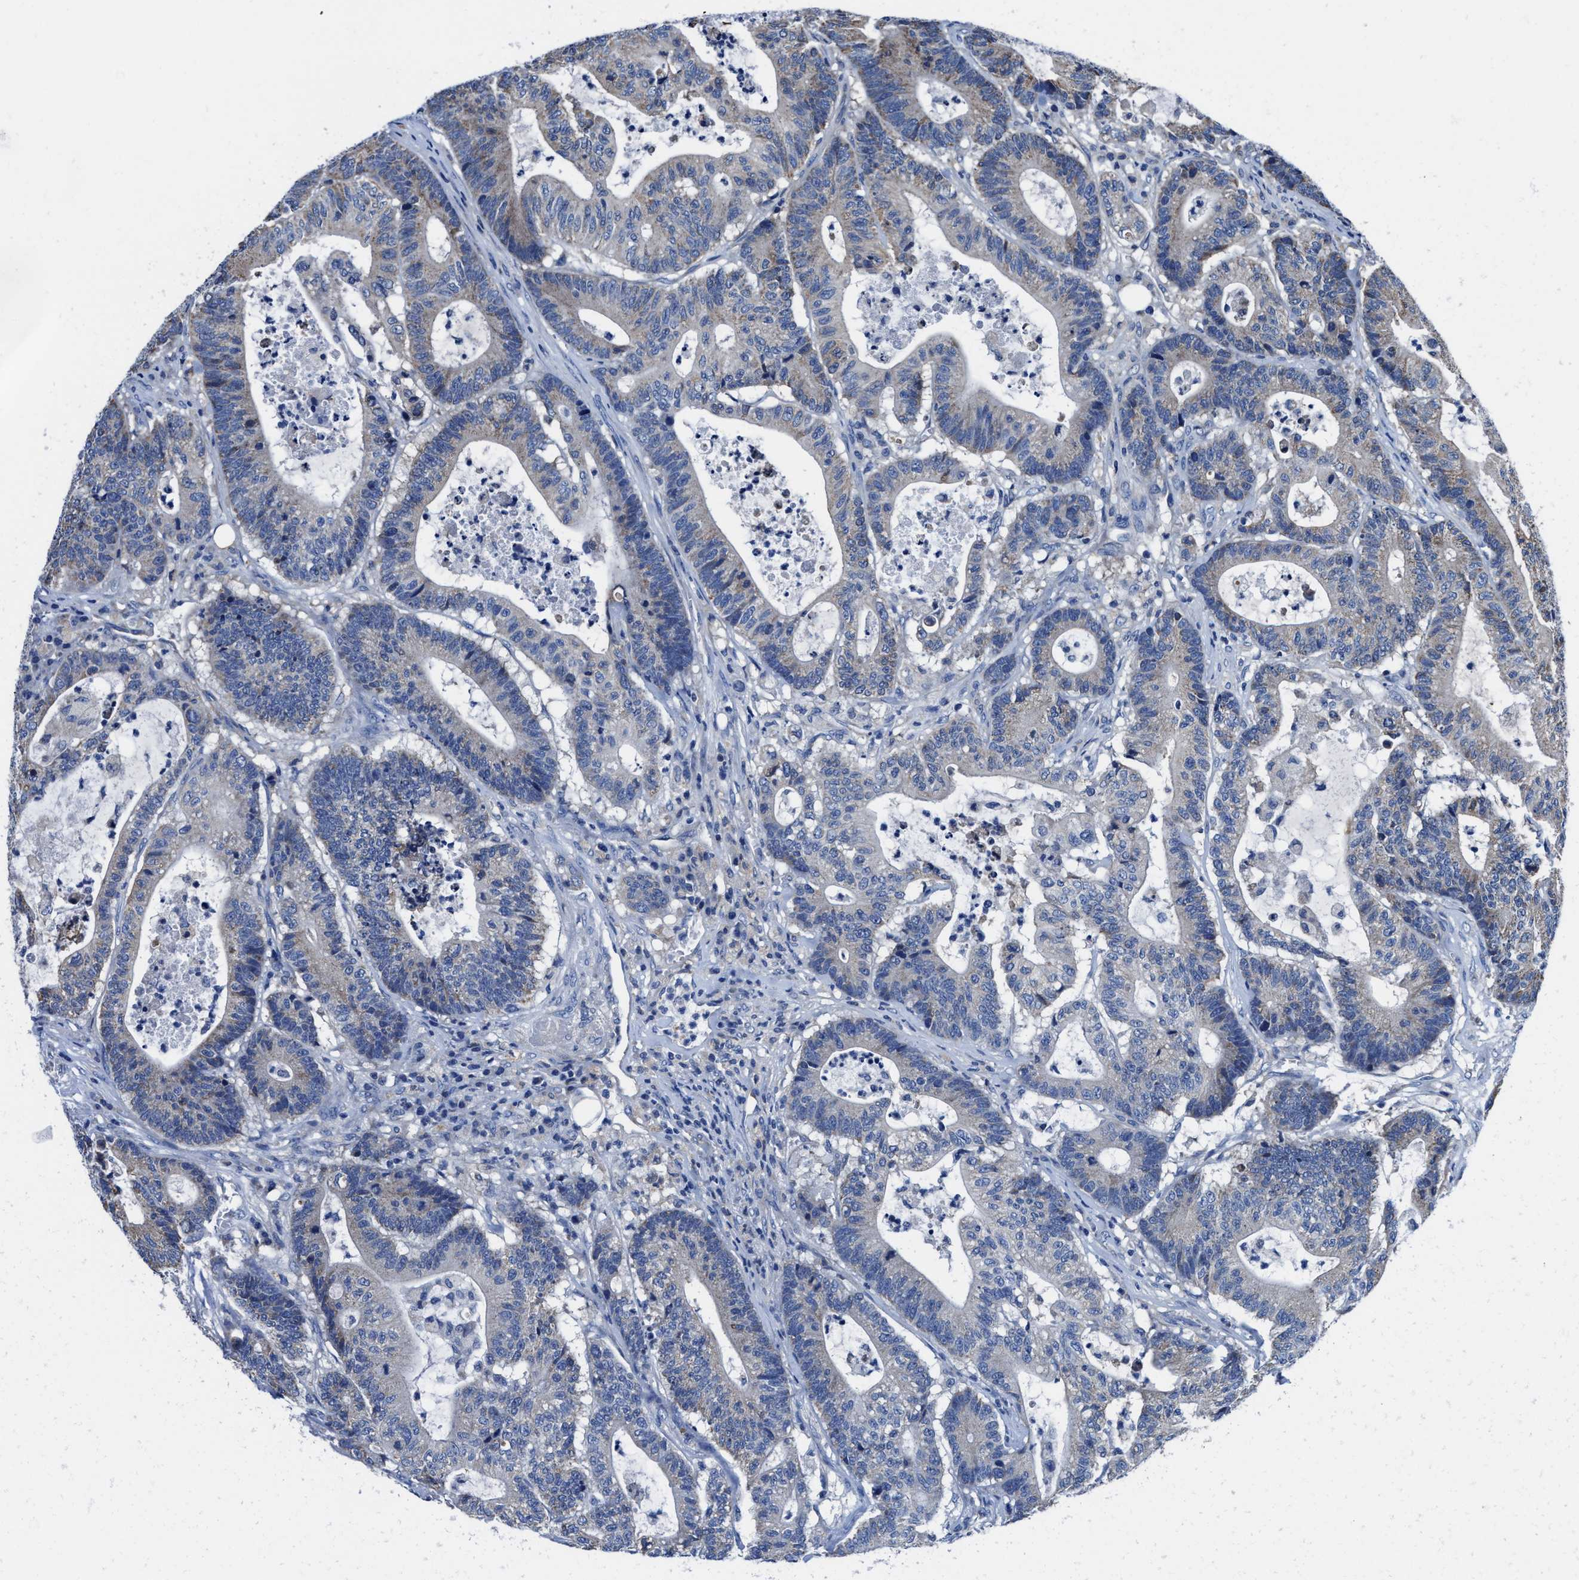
{"staining": {"intensity": "weak", "quantity": "<25%", "location": "cytoplasmic/membranous"}, "tissue": "colorectal cancer", "cell_type": "Tumor cells", "image_type": "cancer", "snomed": [{"axis": "morphology", "description": "Adenocarcinoma, NOS"}, {"axis": "topography", "description": "Colon"}], "caption": "This is a photomicrograph of immunohistochemistry staining of colorectal cancer (adenocarcinoma), which shows no positivity in tumor cells. (DAB immunohistochemistry (IHC) with hematoxylin counter stain).", "gene": "TMEM30A", "patient": {"sex": "female", "age": 84}}